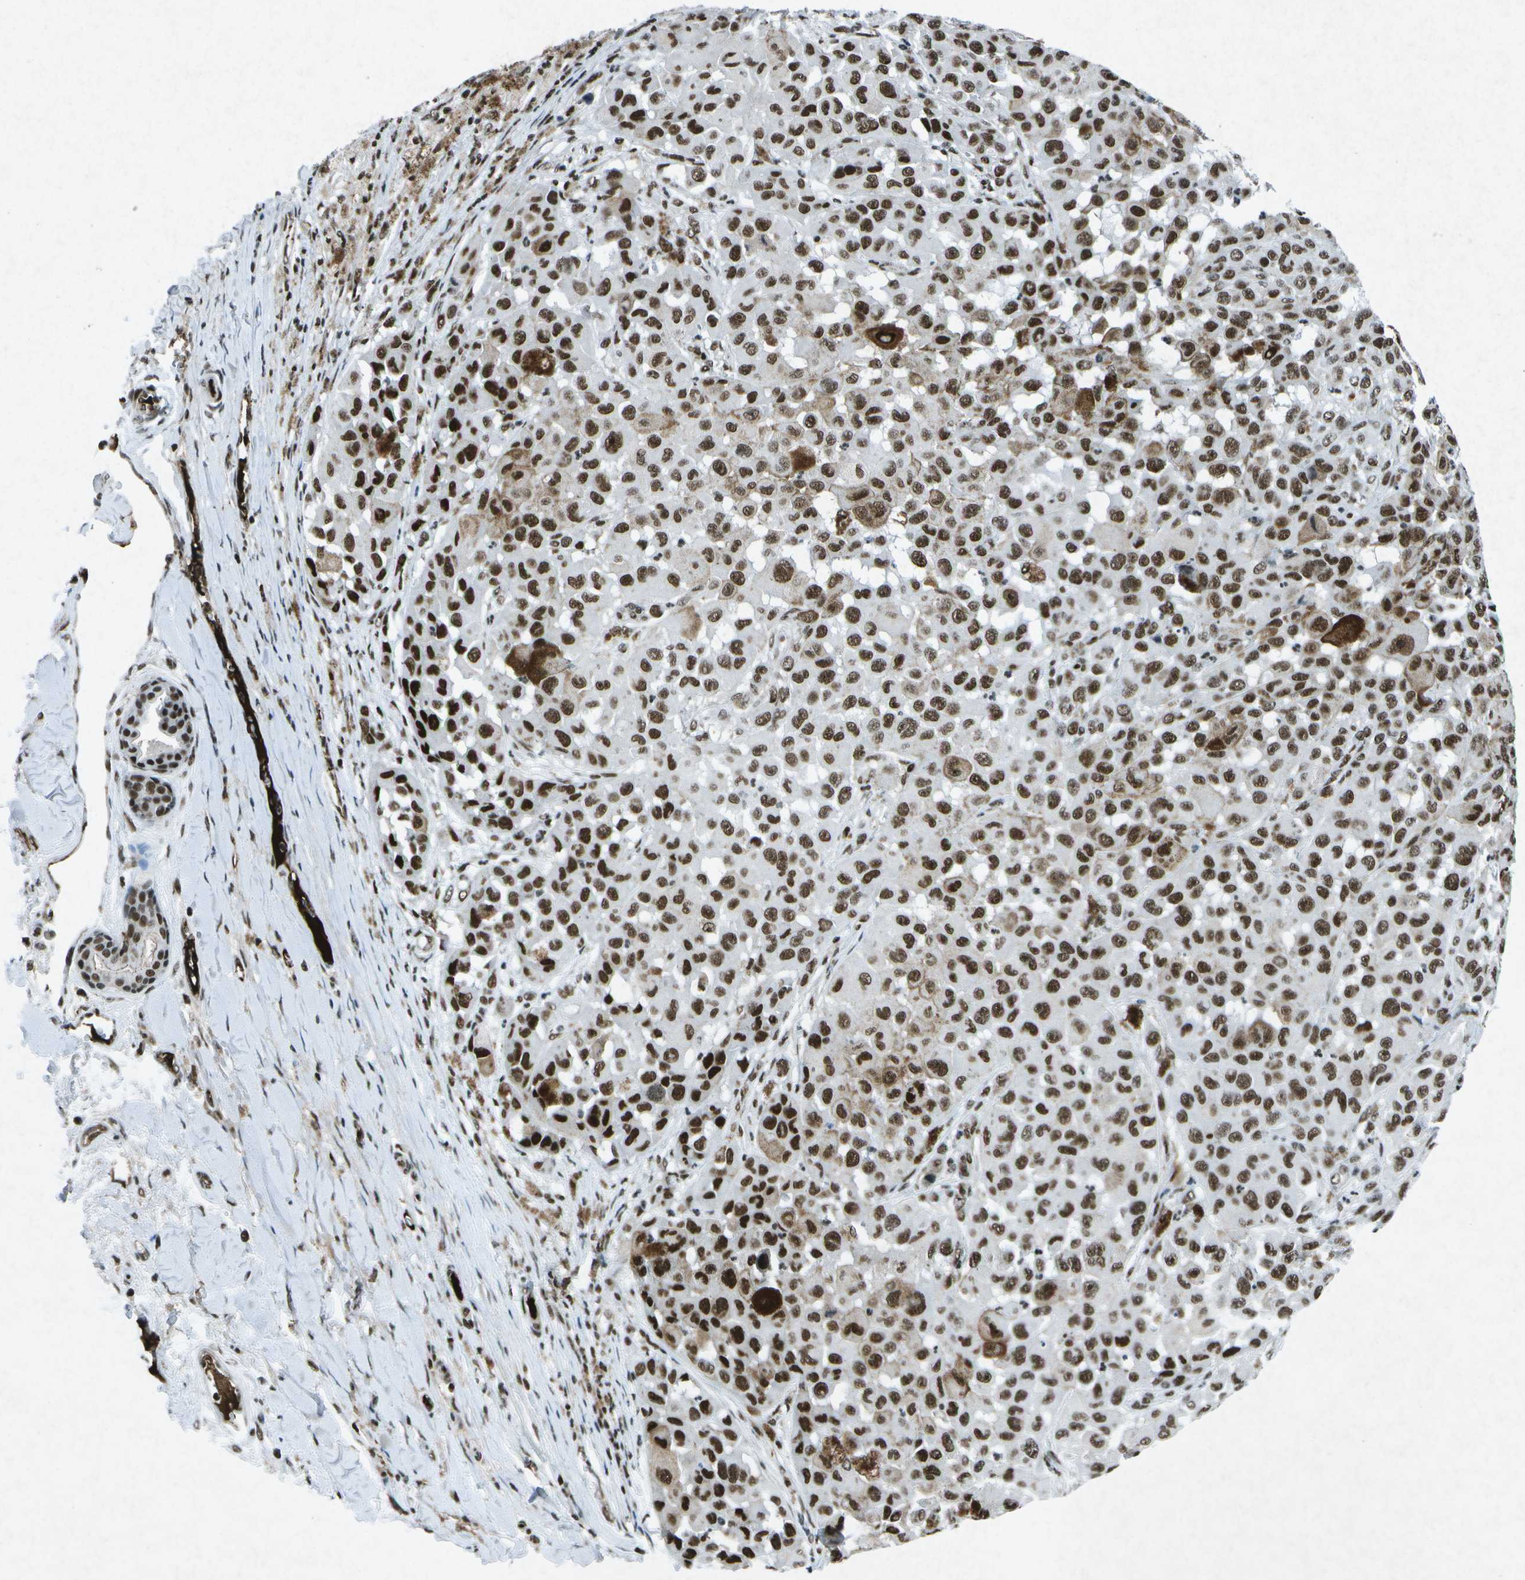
{"staining": {"intensity": "strong", "quantity": ">75%", "location": "nuclear"}, "tissue": "melanoma", "cell_type": "Tumor cells", "image_type": "cancer", "snomed": [{"axis": "morphology", "description": "Malignant melanoma, NOS"}, {"axis": "topography", "description": "Skin"}], "caption": "Malignant melanoma stained with DAB (3,3'-diaminobenzidine) immunohistochemistry (IHC) displays high levels of strong nuclear expression in approximately >75% of tumor cells. (DAB IHC, brown staining for protein, blue staining for nuclei).", "gene": "MTA2", "patient": {"sex": "male", "age": 96}}